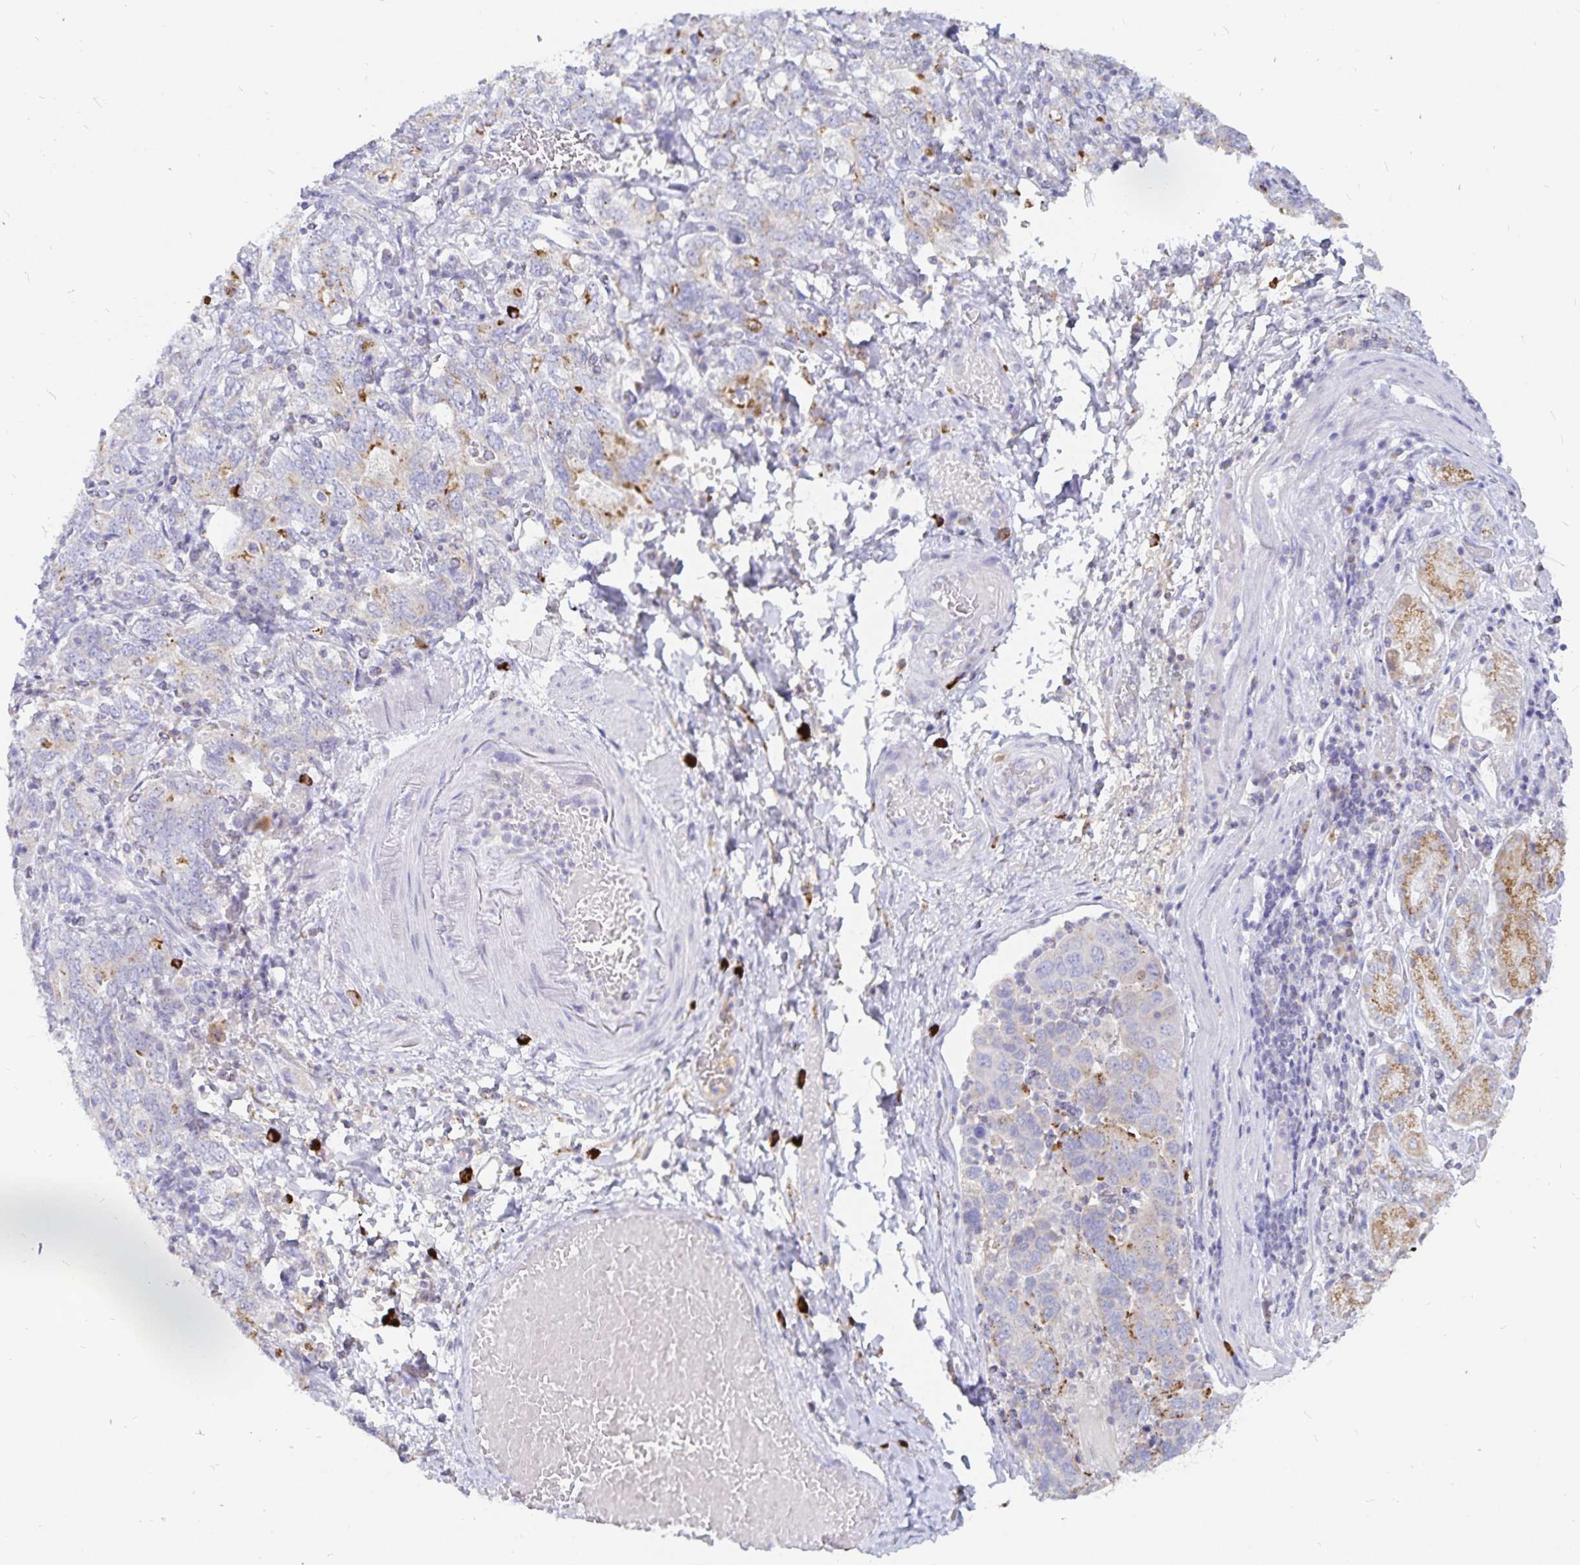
{"staining": {"intensity": "moderate", "quantity": "<25%", "location": "cytoplasmic/membranous"}, "tissue": "stomach cancer", "cell_type": "Tumor cells", "image_type": "cancer", "snomed": [{"axis": "morphology", "description": "Adenocarcinoma, NOS"}, {"axis": "topography", "description": "Stomach, upper"}, {"axis": "topography", "description": "Stomach"}], "caption": "Immunohistochemistry of human stomach adenocarcinoma exhibits low levels of moderate cytoplasmic/membranous staining in approximately <25% of tumor cells.", "gene": "PKHD1", "patient": {"sex": "male", "age": 62}}